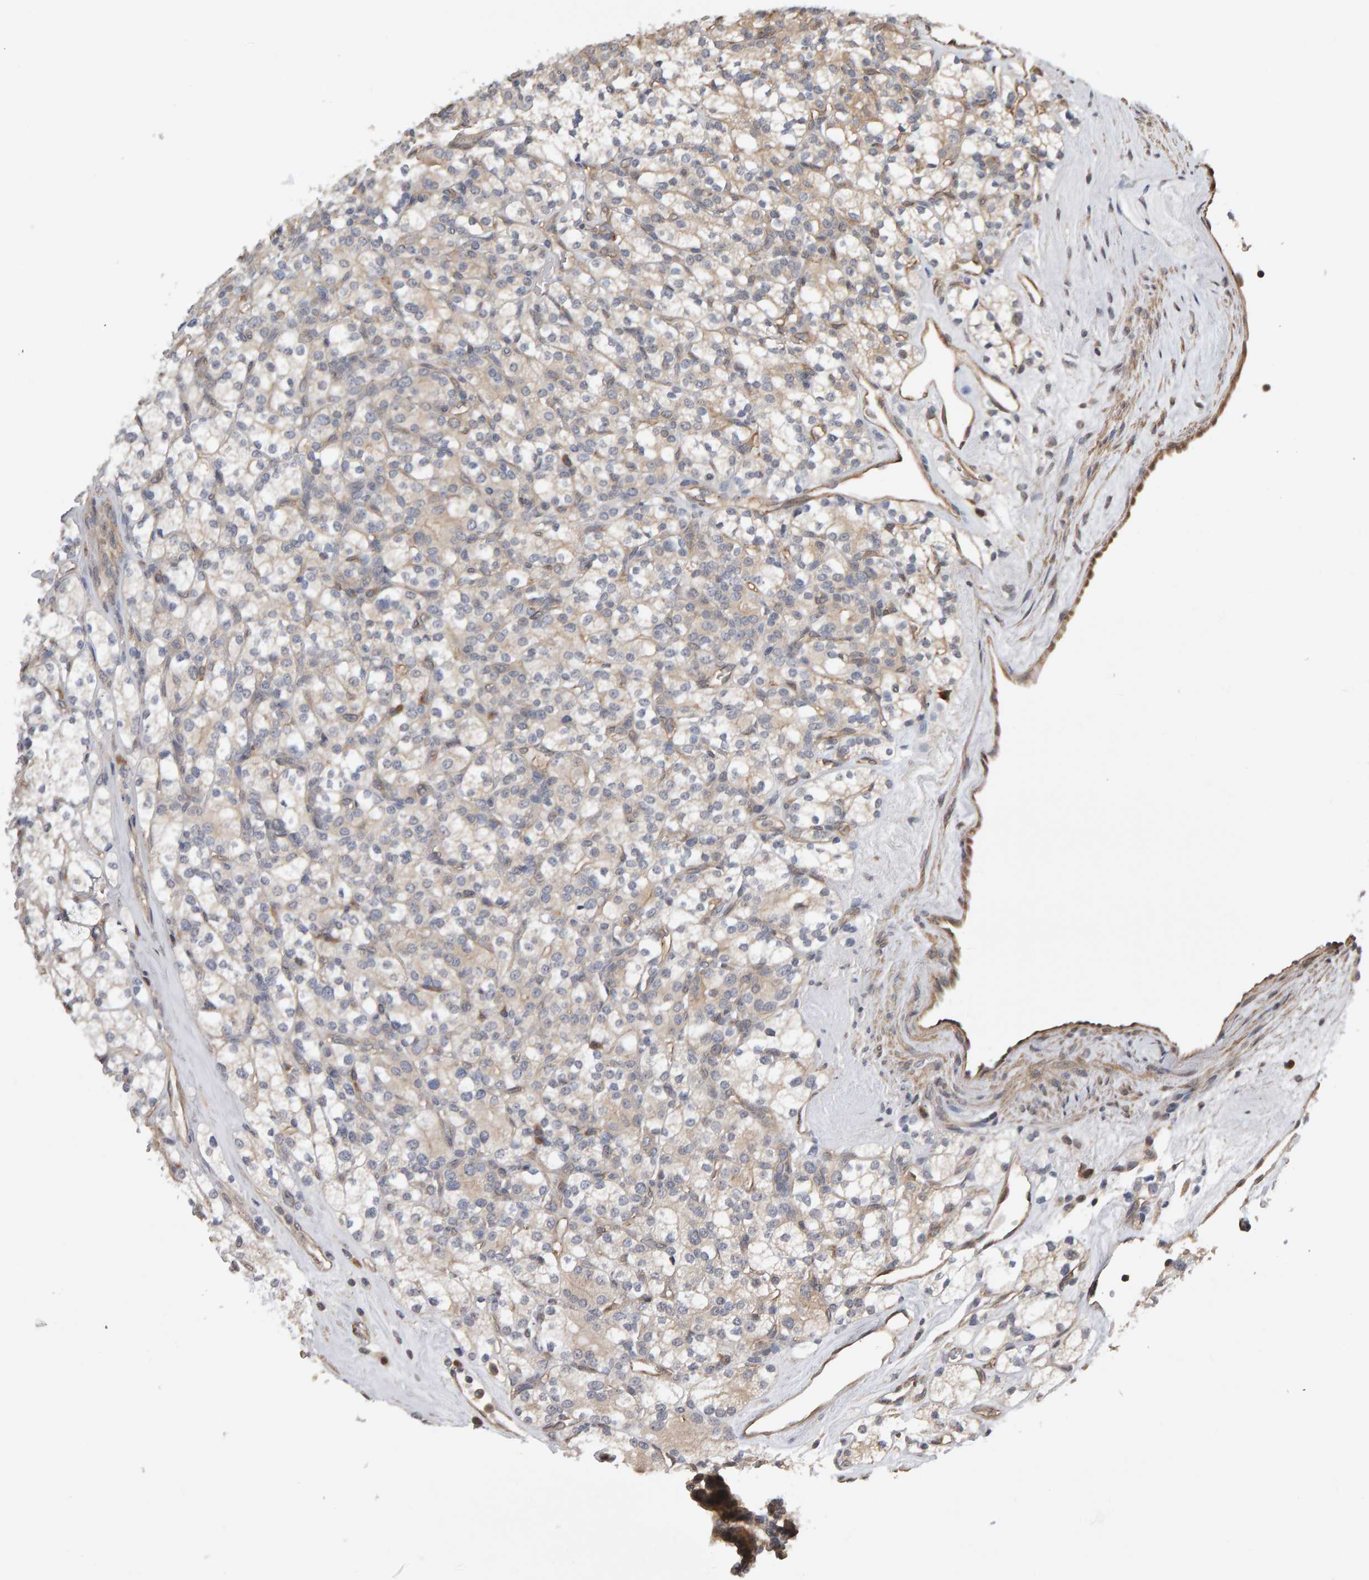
{"staining": {"intensity": "weak", "quantity": "<25%", "location": "cytoplasmic/membranous"}, "tissue": "renal cancer", "cell_type": "Tumor cells", "image_type": "cancer", "snomed": [{"axis": "morphology", "description": "Adenocarcinoma, NOS"}, {"axis": "topography", "description": "Kidney"}], "caption": "Image shows no significant protein positivity in tumor cells of adenocarcinoma (renal).", "gene": "COASY", "patient": {"sex": "male", "age": 77}}